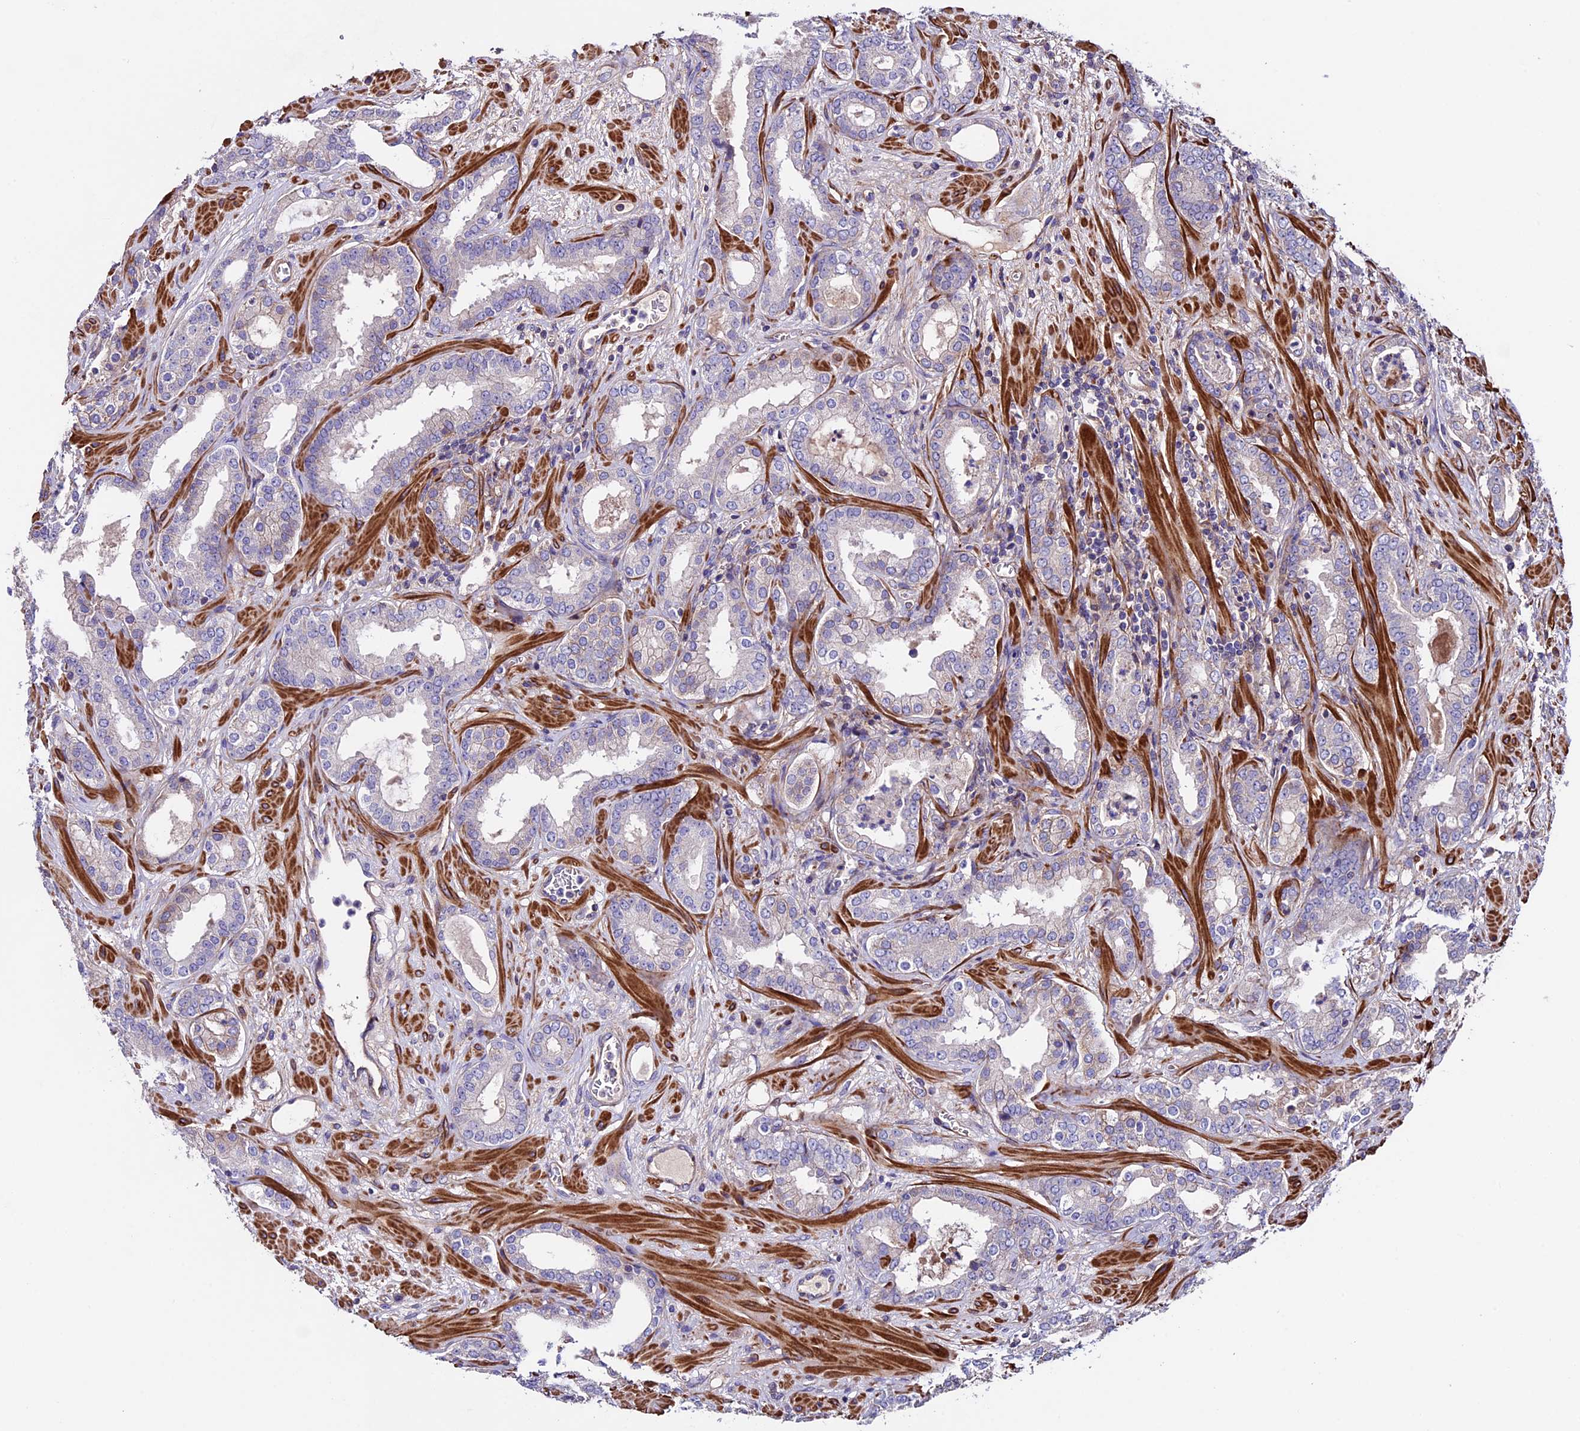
{"staining": {"intensity": "negative", "quantity": "none", "location": "none"}, "tissue": "prostate cancer", "cell_type": "Tumor cells", "image_type": "cancer", "snomed": [{"axis": "morphology", "description": "Adenocarcinoma, High grade"}, {"axis": "topography", "description": "Prostate"}], "caption": "Immunohistochemistry of human prostate cancer (adenocarcinoma (high-grade)) demonstrates no expression in tumor cells.", "gene": "EVA1B", "patient": {"sex": "male", "age": 64}}